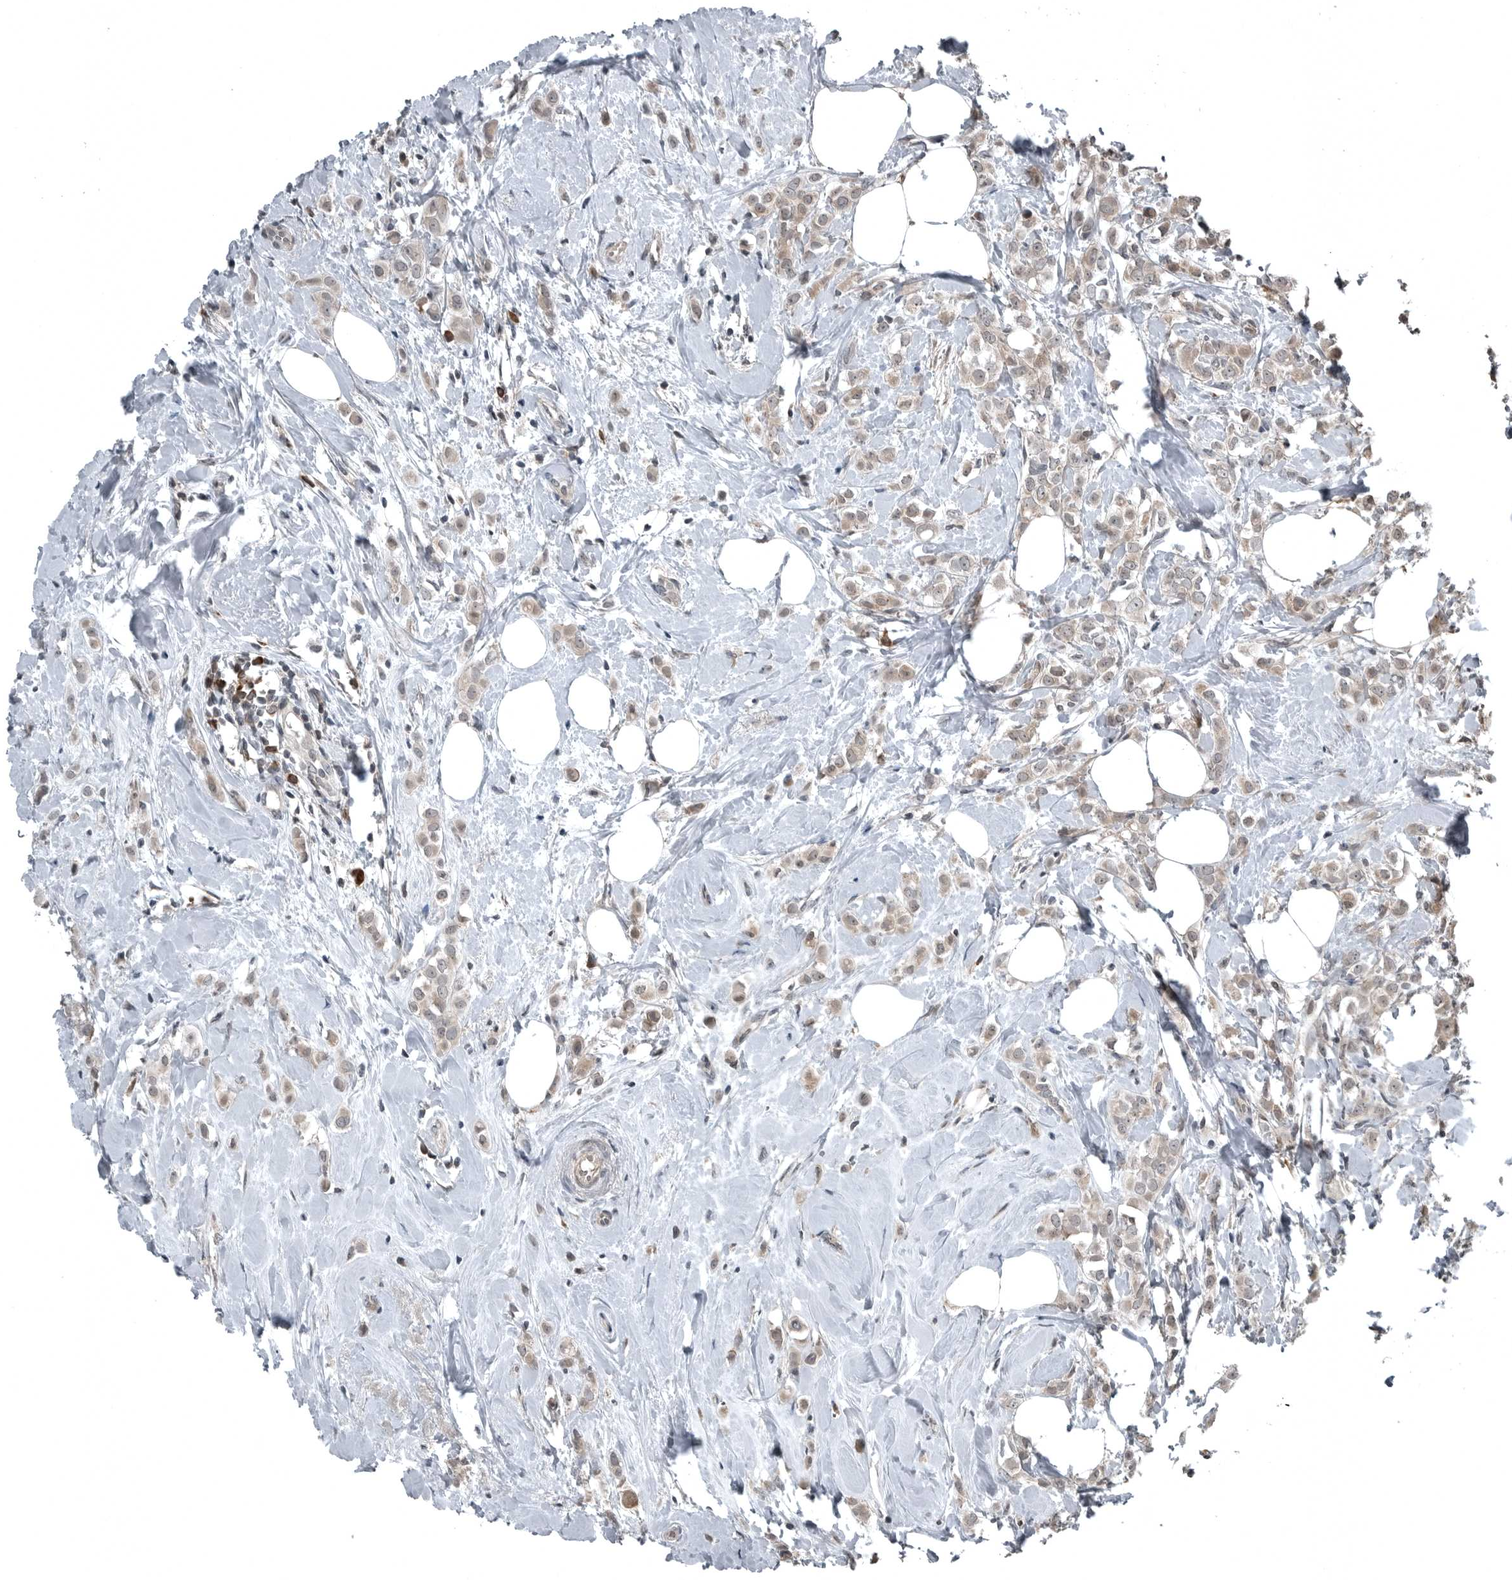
{"staining": {"intensity": "weak", "quantity": ">75%", "location": "cytoplasmic/membranous"}, "tissue": "breast cancer", "cell_type": "Tumor cells", "image_type": "cancer", "snomed": [{"axis": "morphology", "description": "Lobular carcinoma"}, {"axis": "topography", "description": "Breast"}], "caption": "Protein analysis of lobular carcinoma (breast) tissue displays weak cytoplasmic/membranous positivity in about >75% of tumor cells.", "gene": "GAK", "patient": {"sex": "female", "age": 47}}